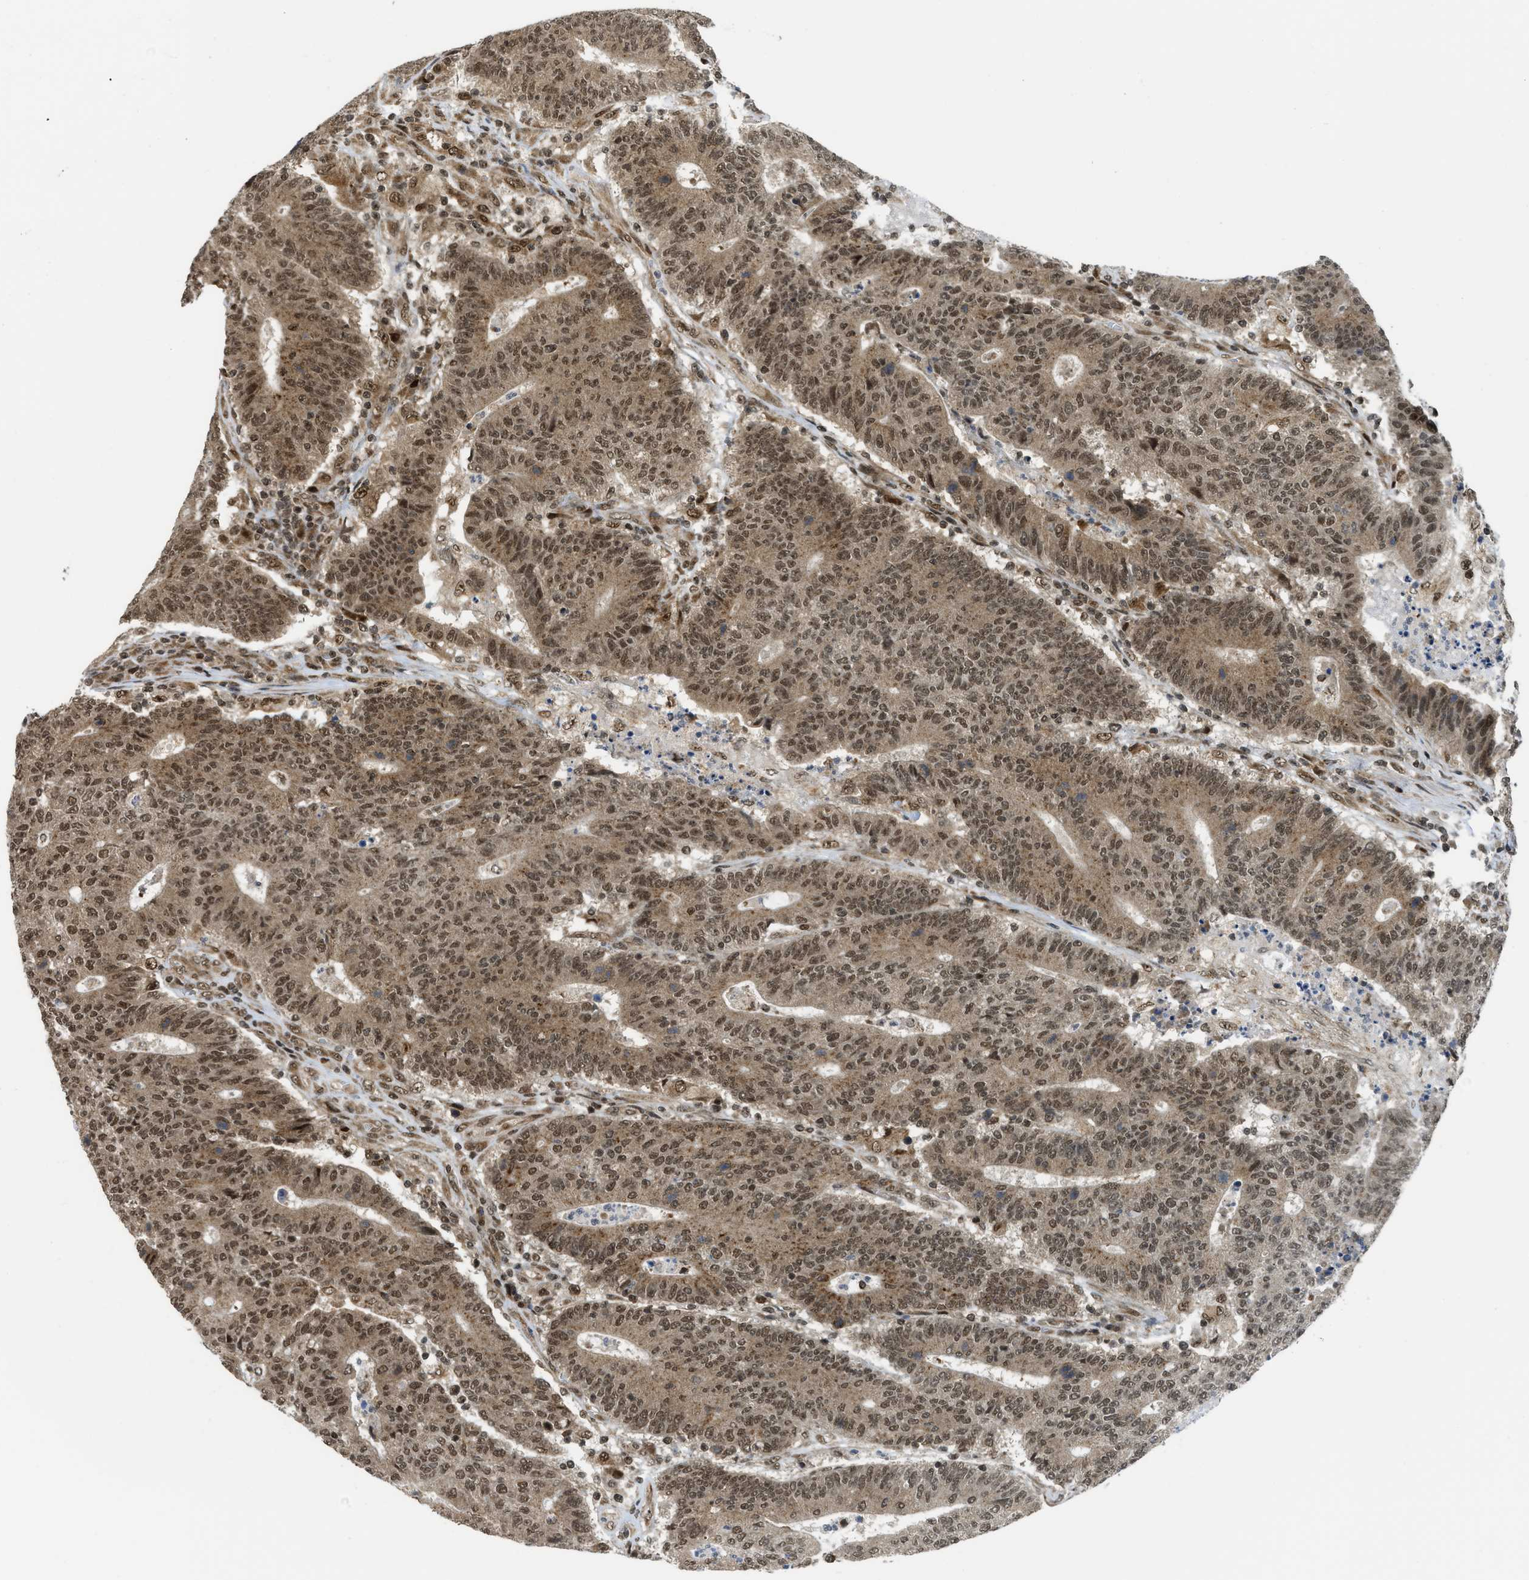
{"staining": {"intensity": "moderate", "quantity": ">75%", "location": "cytoplasmic/membranous,nuclear"}, "tissue": "colorectal cancer", "cell_type": "Tumor cells", "image_type": "cancer", "snomed": [{"axis": "morphology", "description": "Normal tissue, NOS"}, {"axis": "morphology", "description": "Adenocarcinoma, NOS"}, {"axis": "topography", "description": "Colon"}], "caption": "A brown stain labels moderate cytoplasmic/membranous and nuclear expression of a protein in human colorectal cancer (adenocarcinoma) tumor cells.", "gene": "TACC1", "patient": {"sex": "female", "age": 75}}